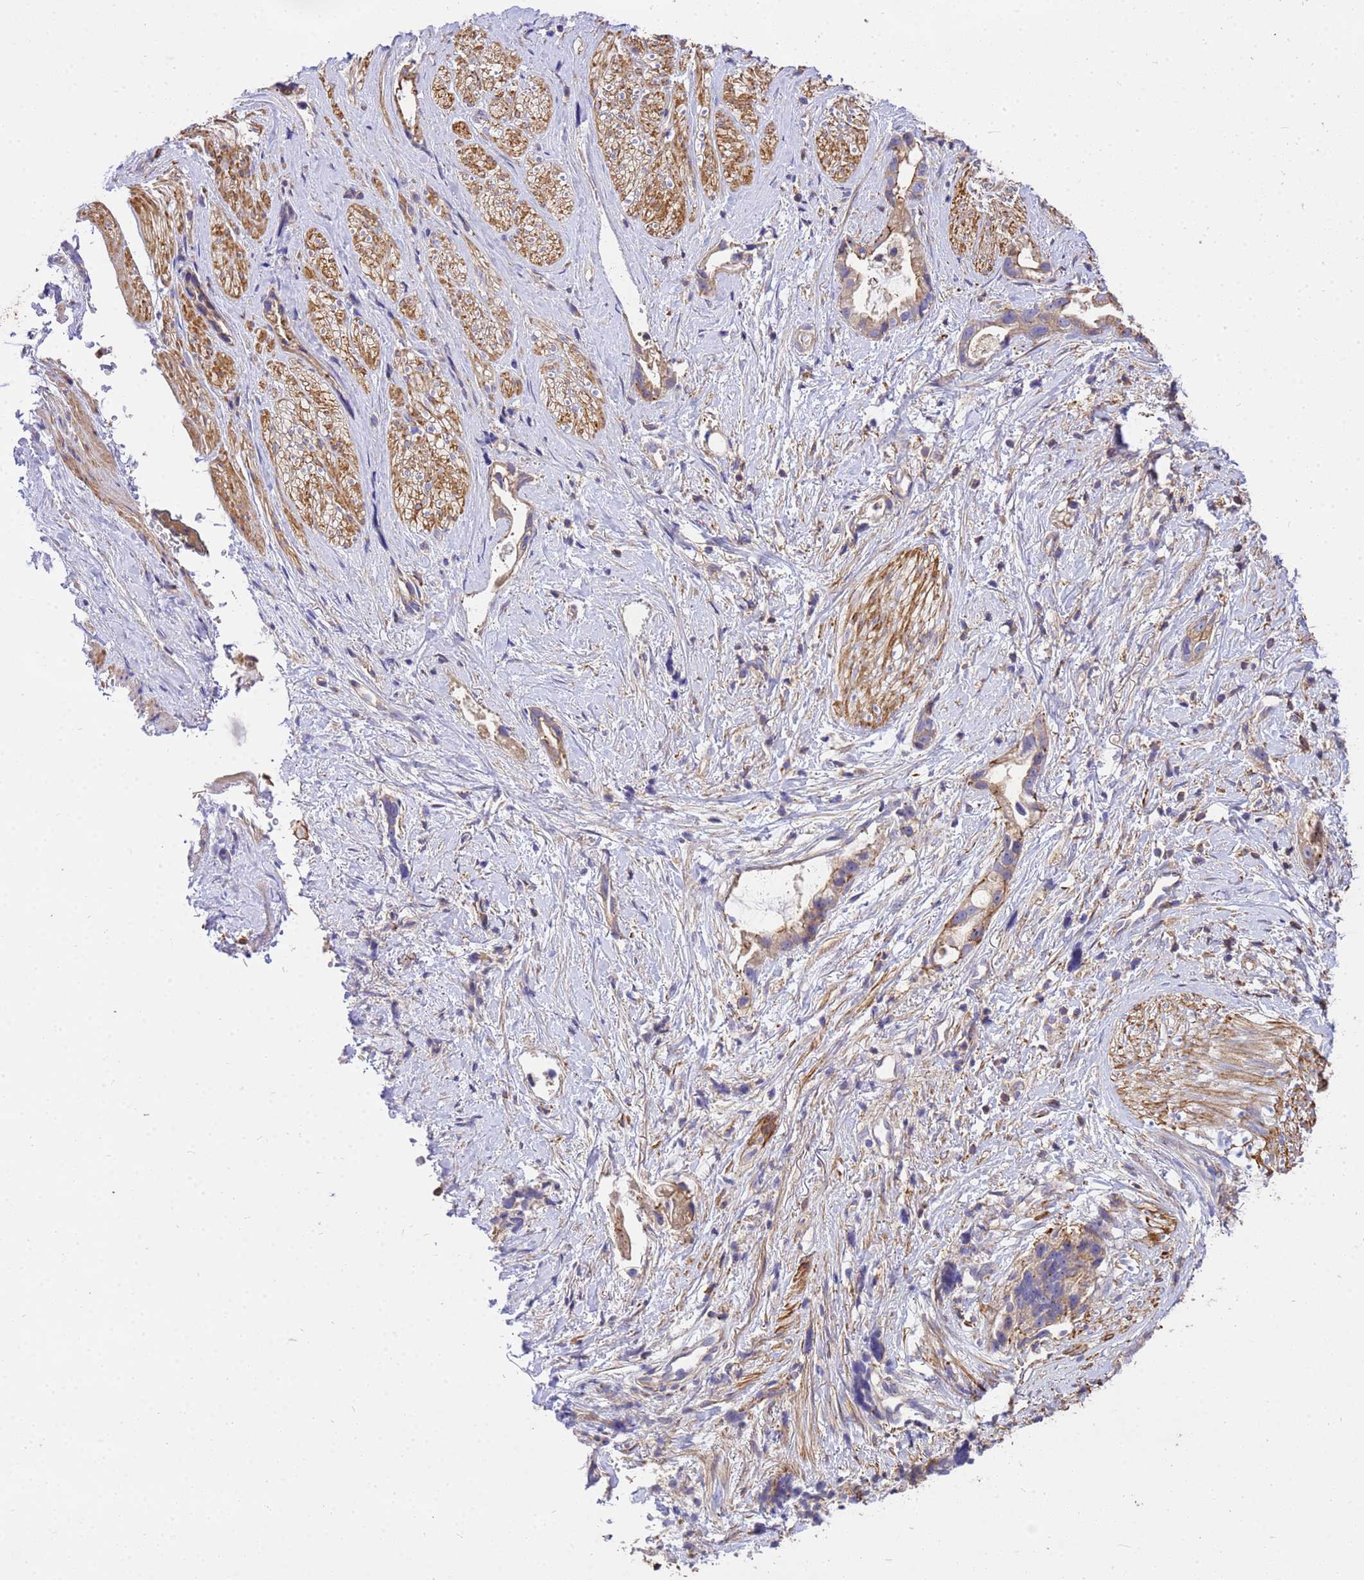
{"staining": {"intensity": "weak", "quantity": "25%-75%", "location": "cytoplasmic/membranous"}, "tissue": "stomach cancer", "cell_type": "Tumor cells", "image_type": "cancer", "snomed": [{"axis": "morphology", "description": "Adenocarcinoma, NOS"}, {"axis": "topography", "description": "Stomach"}], "caption": "Immunohistochemistry (IHC) of stomach cancer displays low levels of weak cytoplasmic/membranous positivity in approximately 25%-75% of tumor cells.", "gene": "WDR64", "patient": {"sex": "male", "age": 55}}